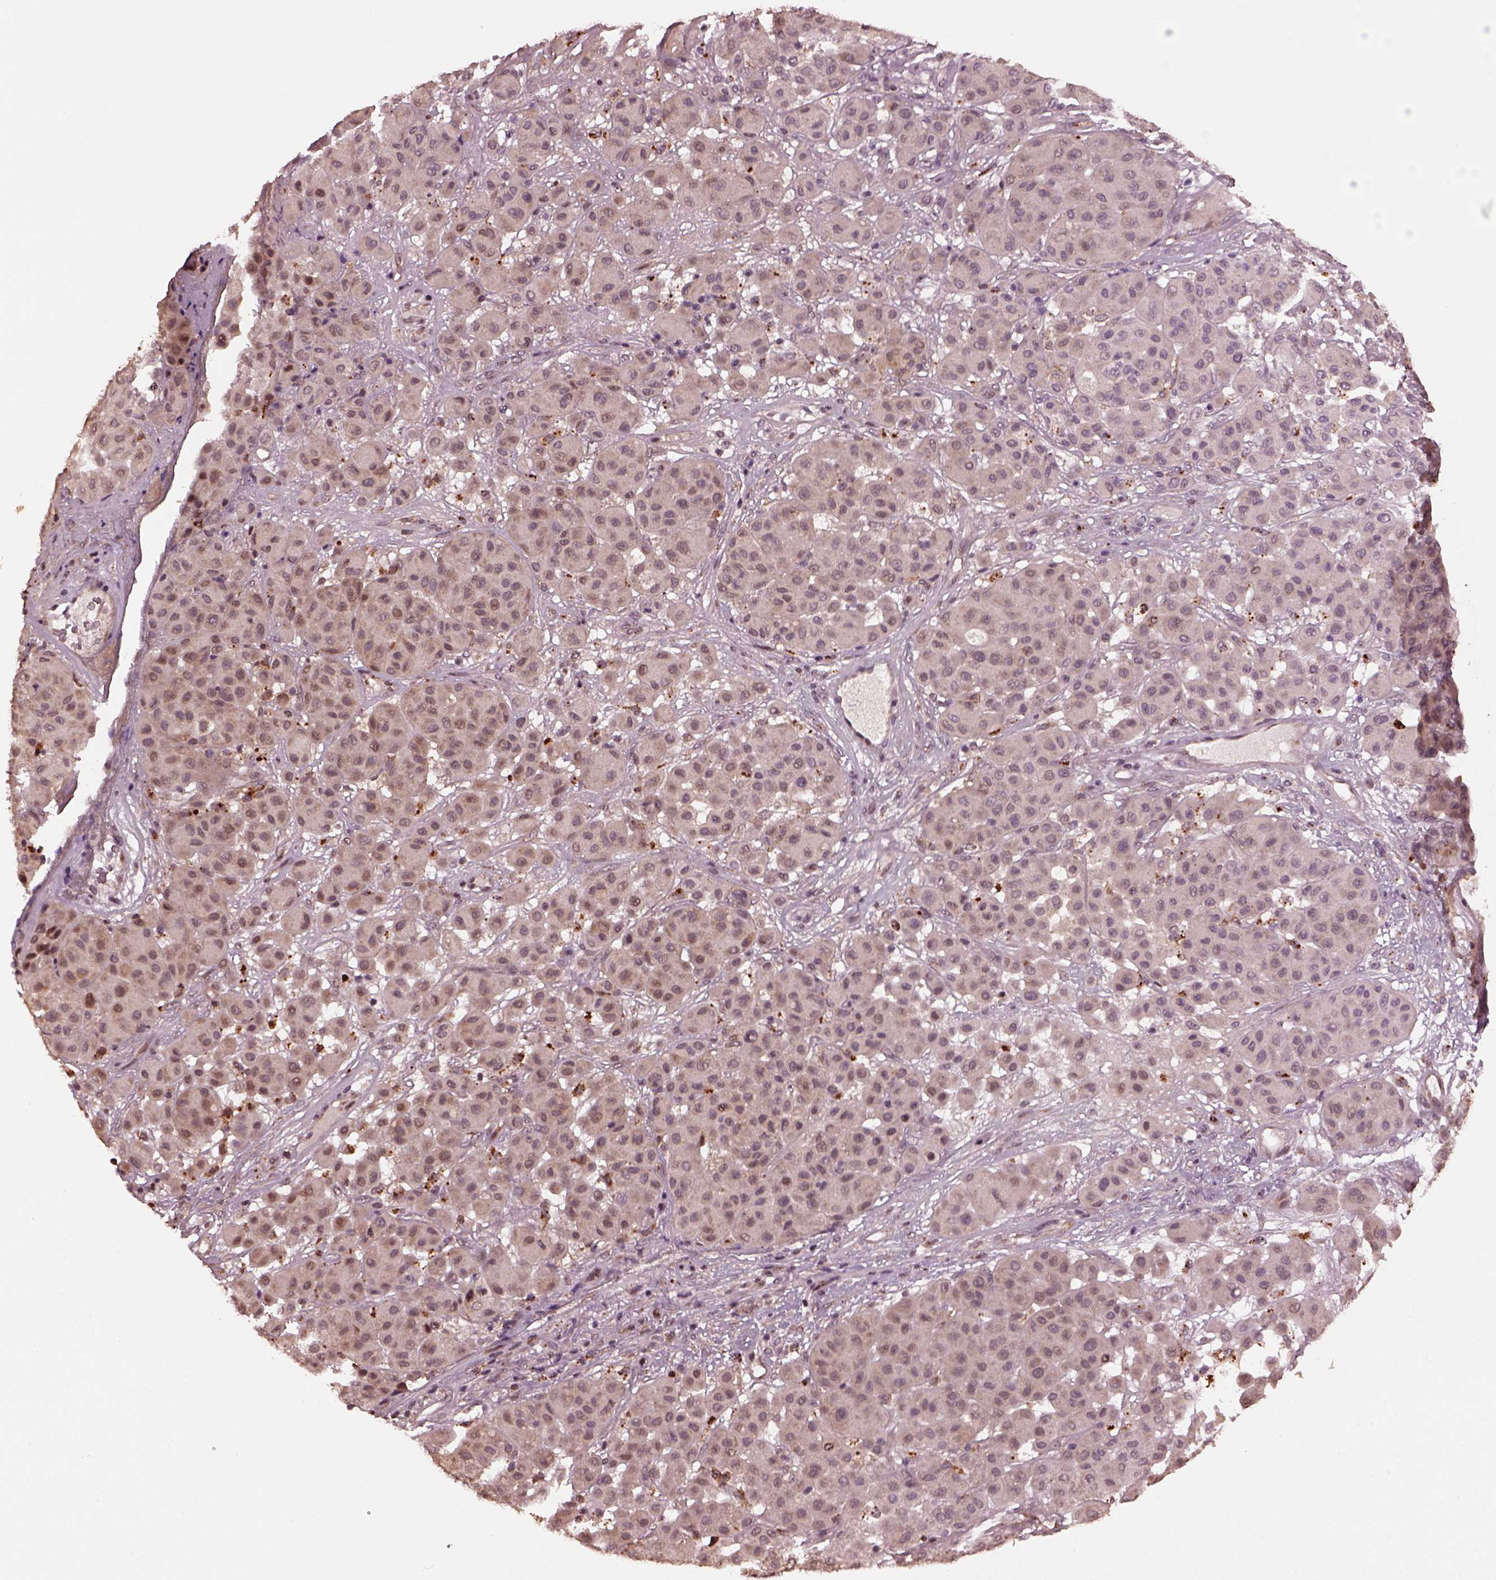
{"staining": {"intensity": "weak", "quantity": "<25%", "location": "cytoplasmic/membranous"}, "tissue": "melanoma", "cell_type": "Tumor cells", "image_type": "cancer", "snomed": [{"axis": "morphology", "description": "Malignant melanoma, Metastatic site"}, {"axis": "topography", "description": "Smooth muscle"}], "caption": "The photomicrograph reveals no staining of tumor cells in melanoma.", "gene": "RUFY3", "patient": {"sex": "male", "age": 41}}